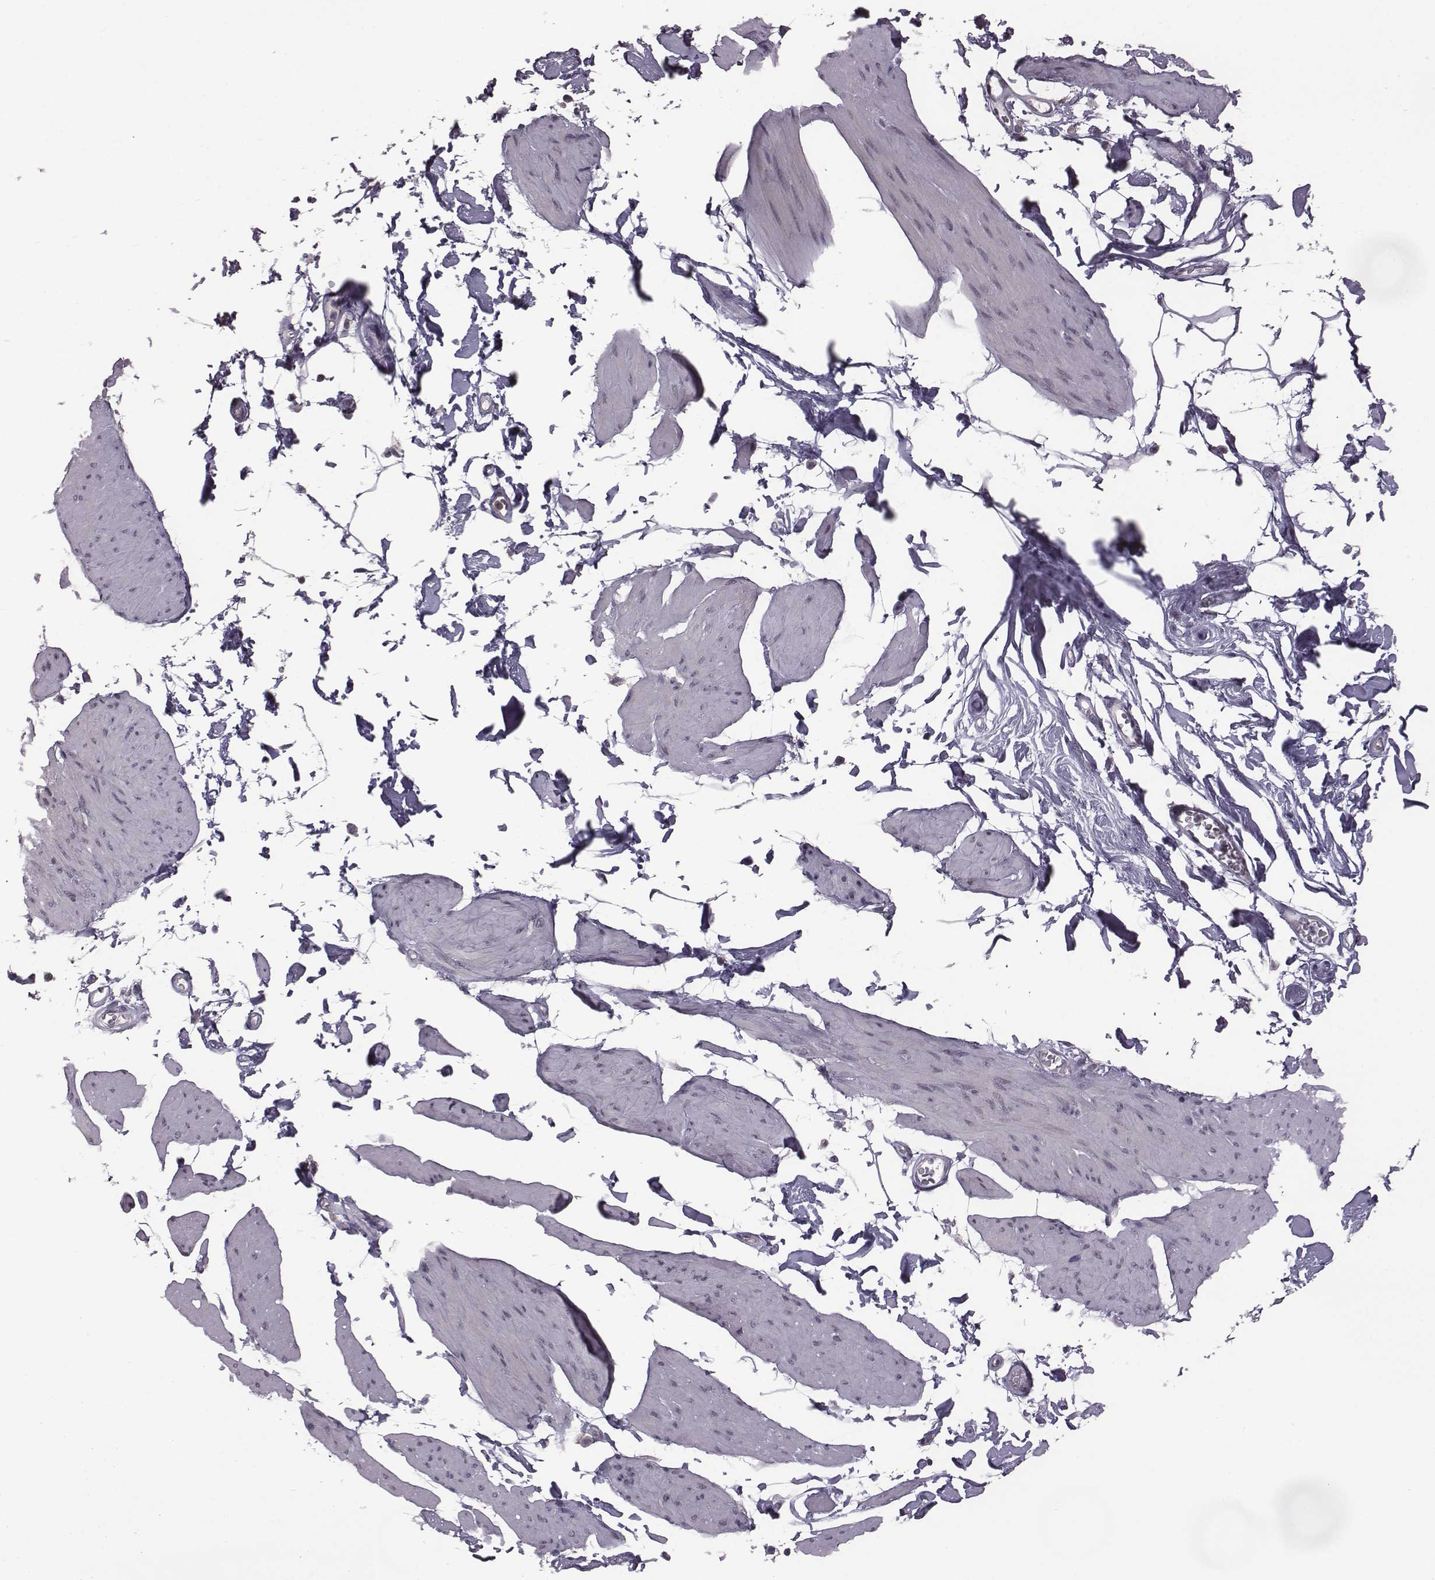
{"staining": {"intensity": "negative", "quantity": "none", "location": "none"}, "tissue": "smooth muscle", "cell_type": "Smooth muscle cells", "image_type": "normal", "snomed": [{"axis": "morphology", "description": "Normal tissue, NOS"}, {"axis": "topography", "description": "Adipose tissue"}, {"axis": "topography", "description": "Smooth muscle"}, {"axis": "topography", "description": "Peripheral nerve tissue"}], "caption": "Immunohistochemical staining of benign smooth muscle displays no significant staining in smooth muscle cells.", "gene": "BICDL1", "patient": {"sex": "male", "age": 83}}